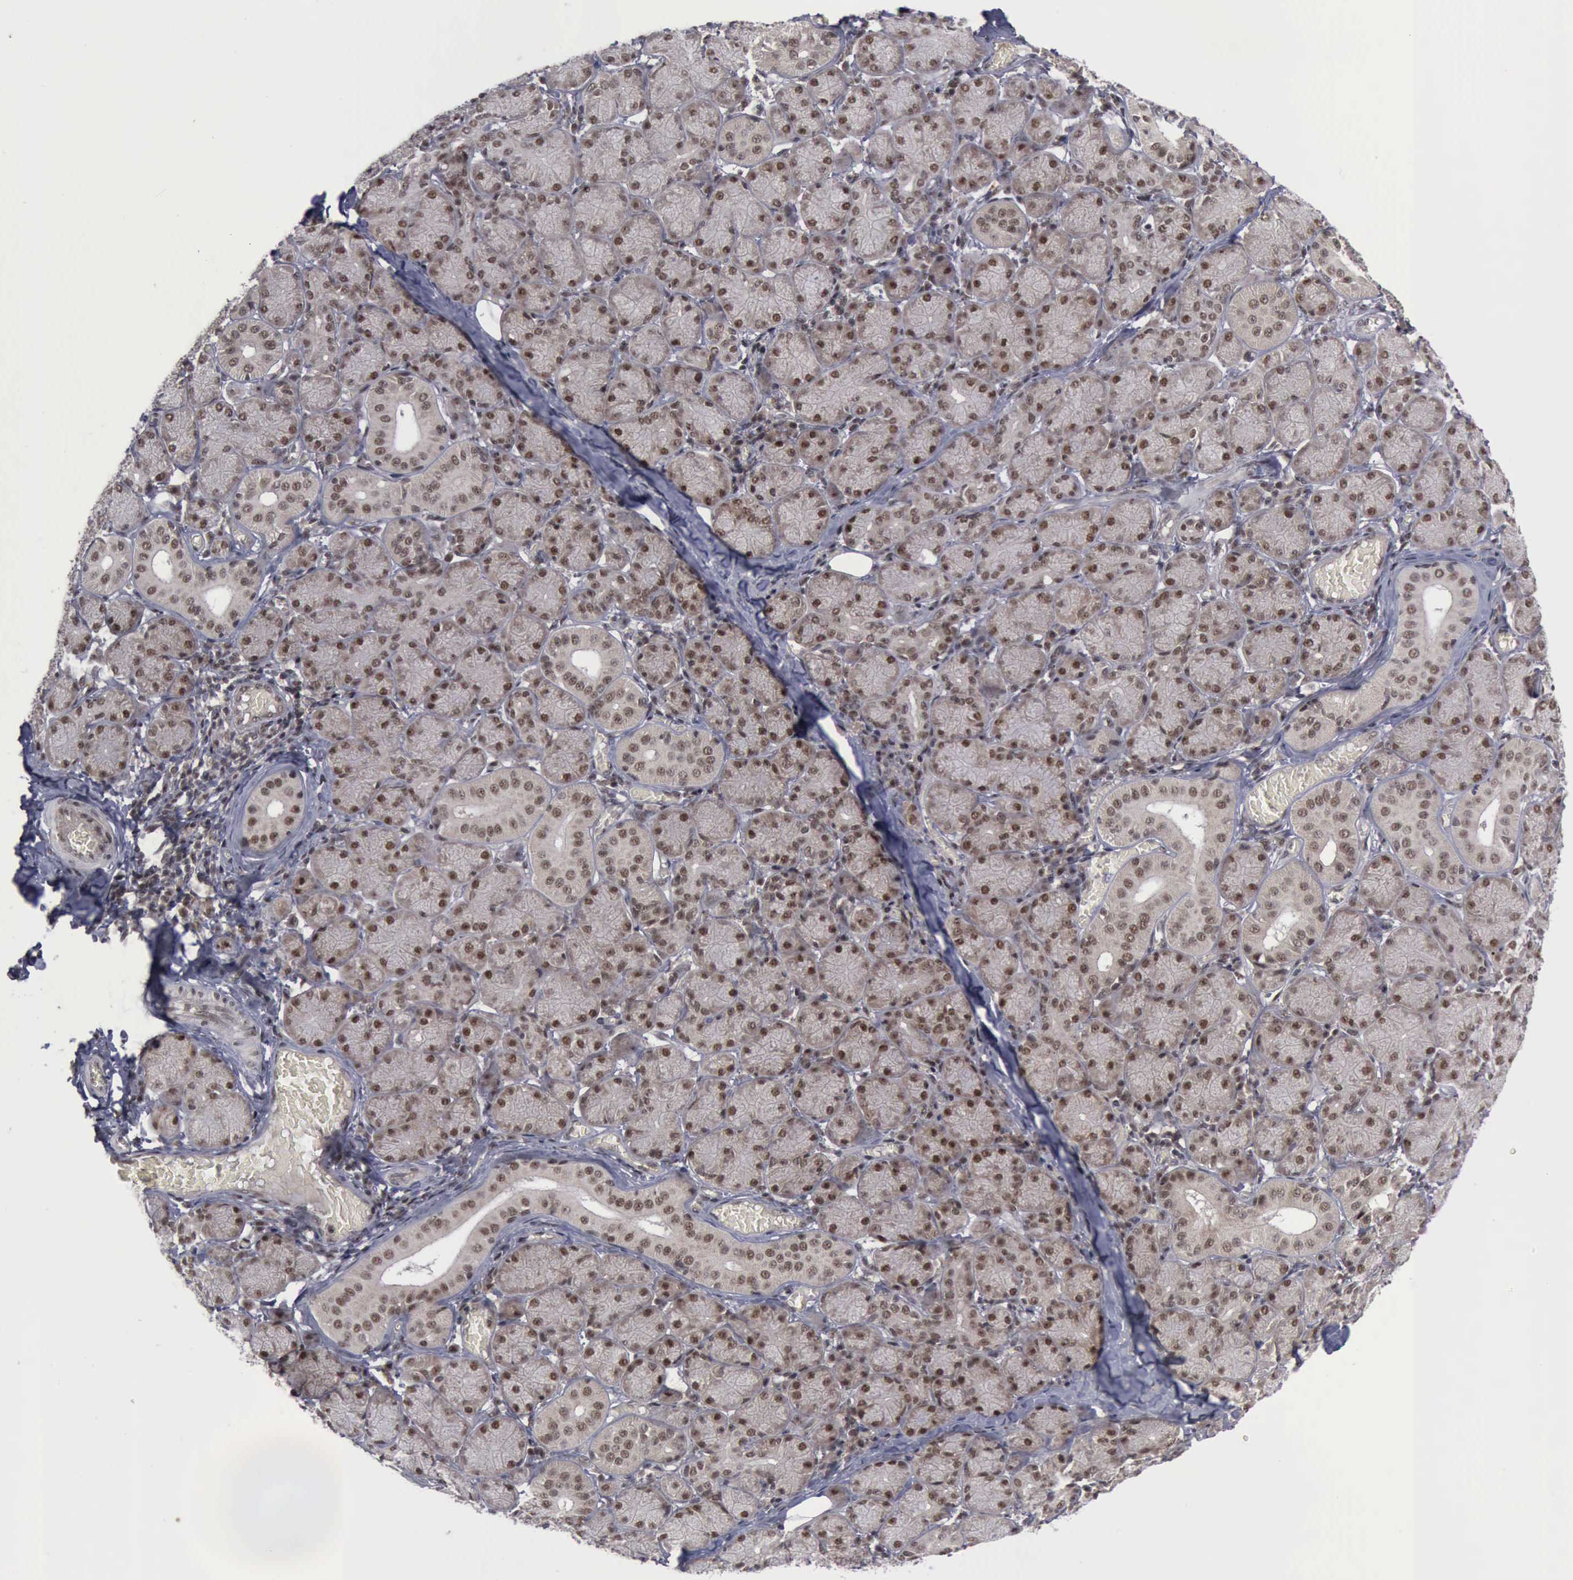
{"staining": {"intensity": "moderate", "quantity": ">75%", "location": "cytoplasmic/membranous,nuclear"}, "tissue": "salivary gland", "cell_type": "Glandular cells", "image_type": "normal", "snomed": [{"axis": "morphology", "description": "Normal tissue, NOS"}, {"axis": "topography", "description": "Salivary gland"}], "caption": "A high-resolution histopathology image shows immunohistochemistry (IHC) staining of benign salivary gland, which displays moderate cytoplasmic/membranous,nuclear staining in approximately >75% of glandular cells.", "gene": "ATM", "patient": {"sex": "female", "age": 24}}